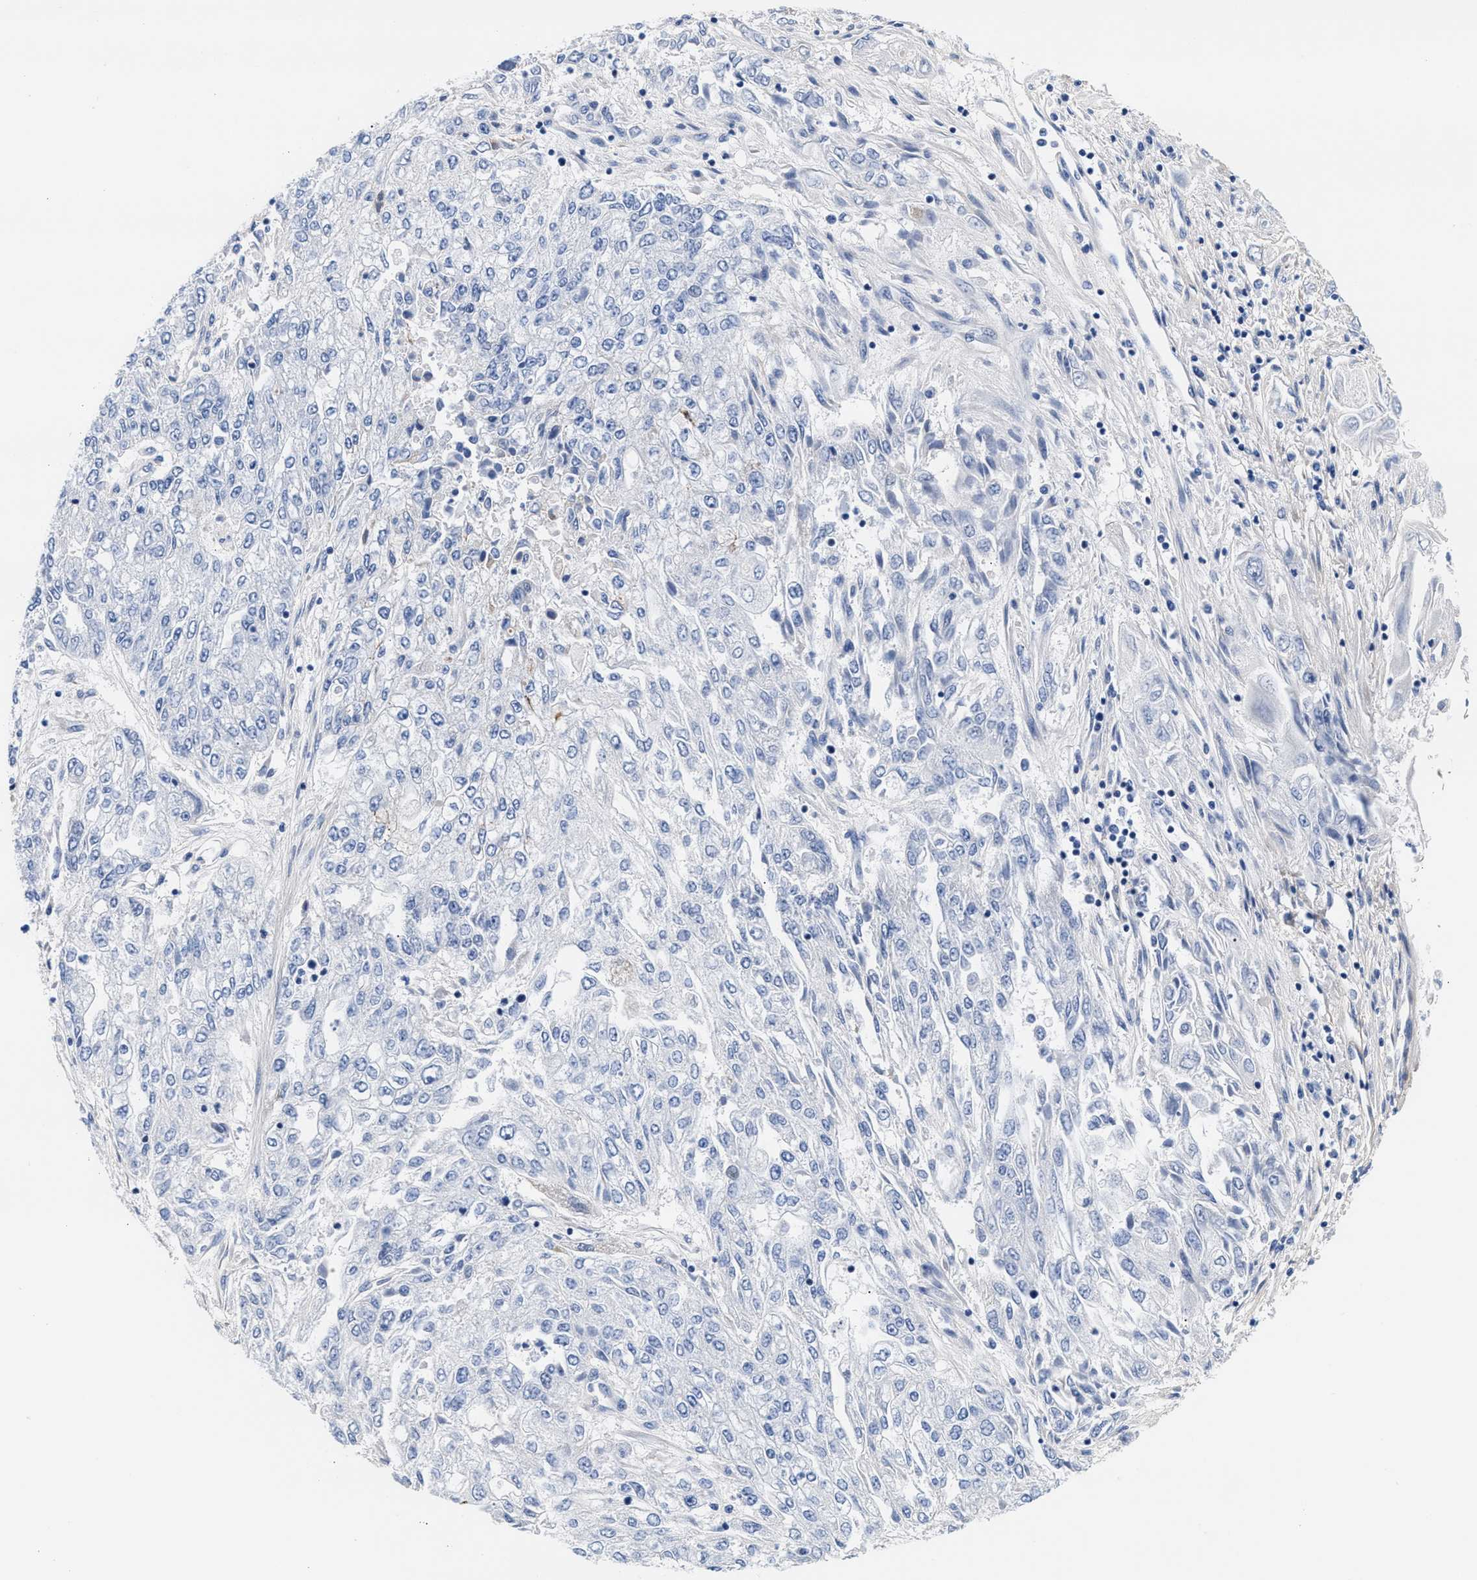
{"staining": {"intensity": "negative", "quantity": "none", "location": "none"}, "tissue": "endometrial cancer", "cell_type": "Tumor cells", "image_type": "cancer", "snomed": [{"axis": "morphology", "description": "Adenocarcinoma, NOS"}, {"axis": "topography", "description": "Endometrium"}], "caption": "Tumor cells show no significant protein staining in adenocarcinoma (endometrial).", "gene": "ACTL7B", "patient": {"sex": "female", "age": 49}}